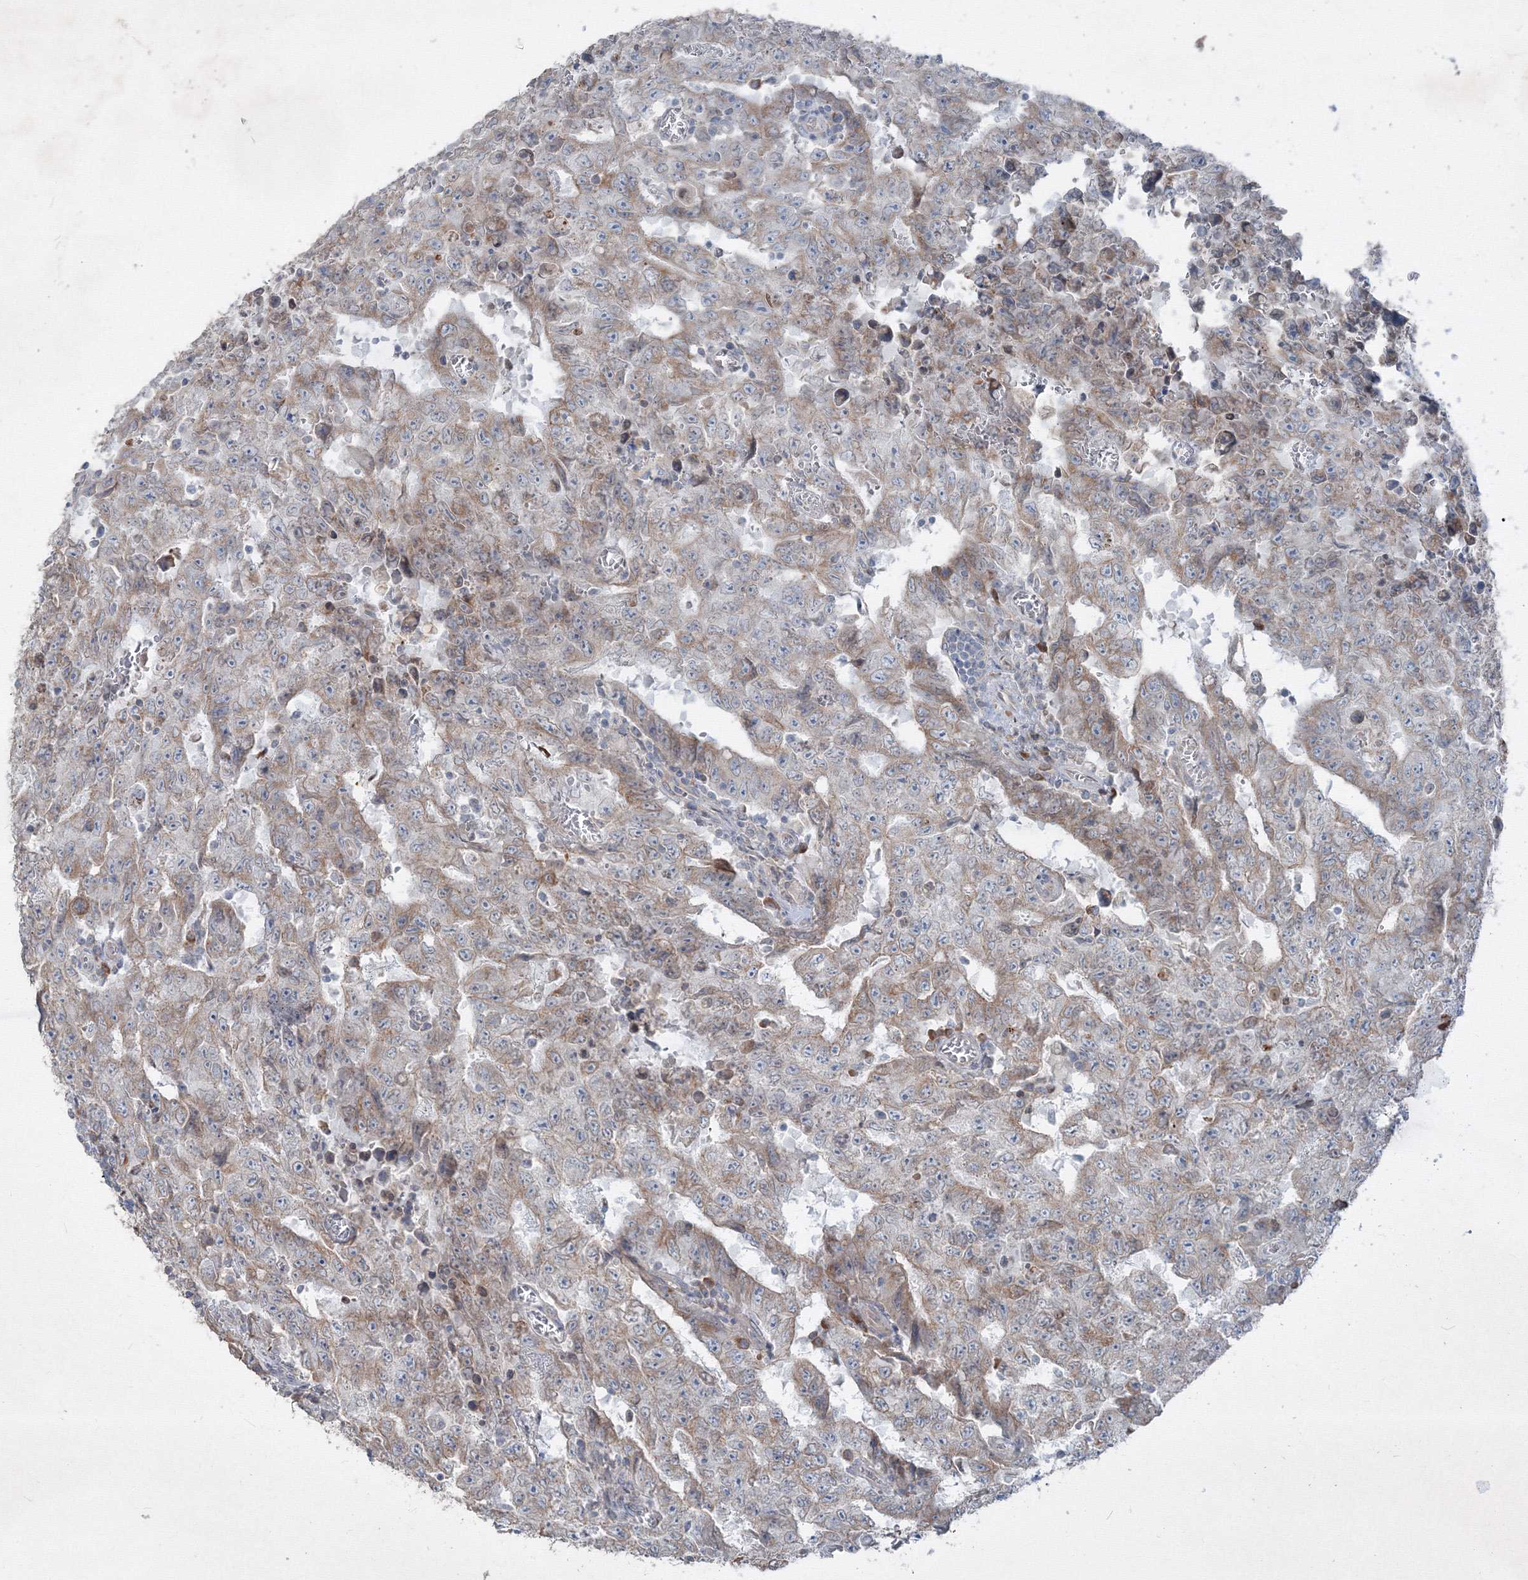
{"staining": {"intensity": "weak", "quantity": ">75%", "location": "cytoplasmic/membranous"}, "tissue": "testis cancer", "cell_type": "Tumor cells", "image_type": "cancer", "snomed": [{"axis": "morphology", "description": "Carcinoma, Embryonal, NOS"}, {"axis": "topography", "description": "Testis"}], "caption": "This micrograph exhibits immunohistochemistry (IHC) staining of testis cancer, with low weak cytoplasmic/membranous expression in approximately >75% of tumor cells.", "gene": "IFNAR1", "patient": {"sex": "male", "age": 26}}